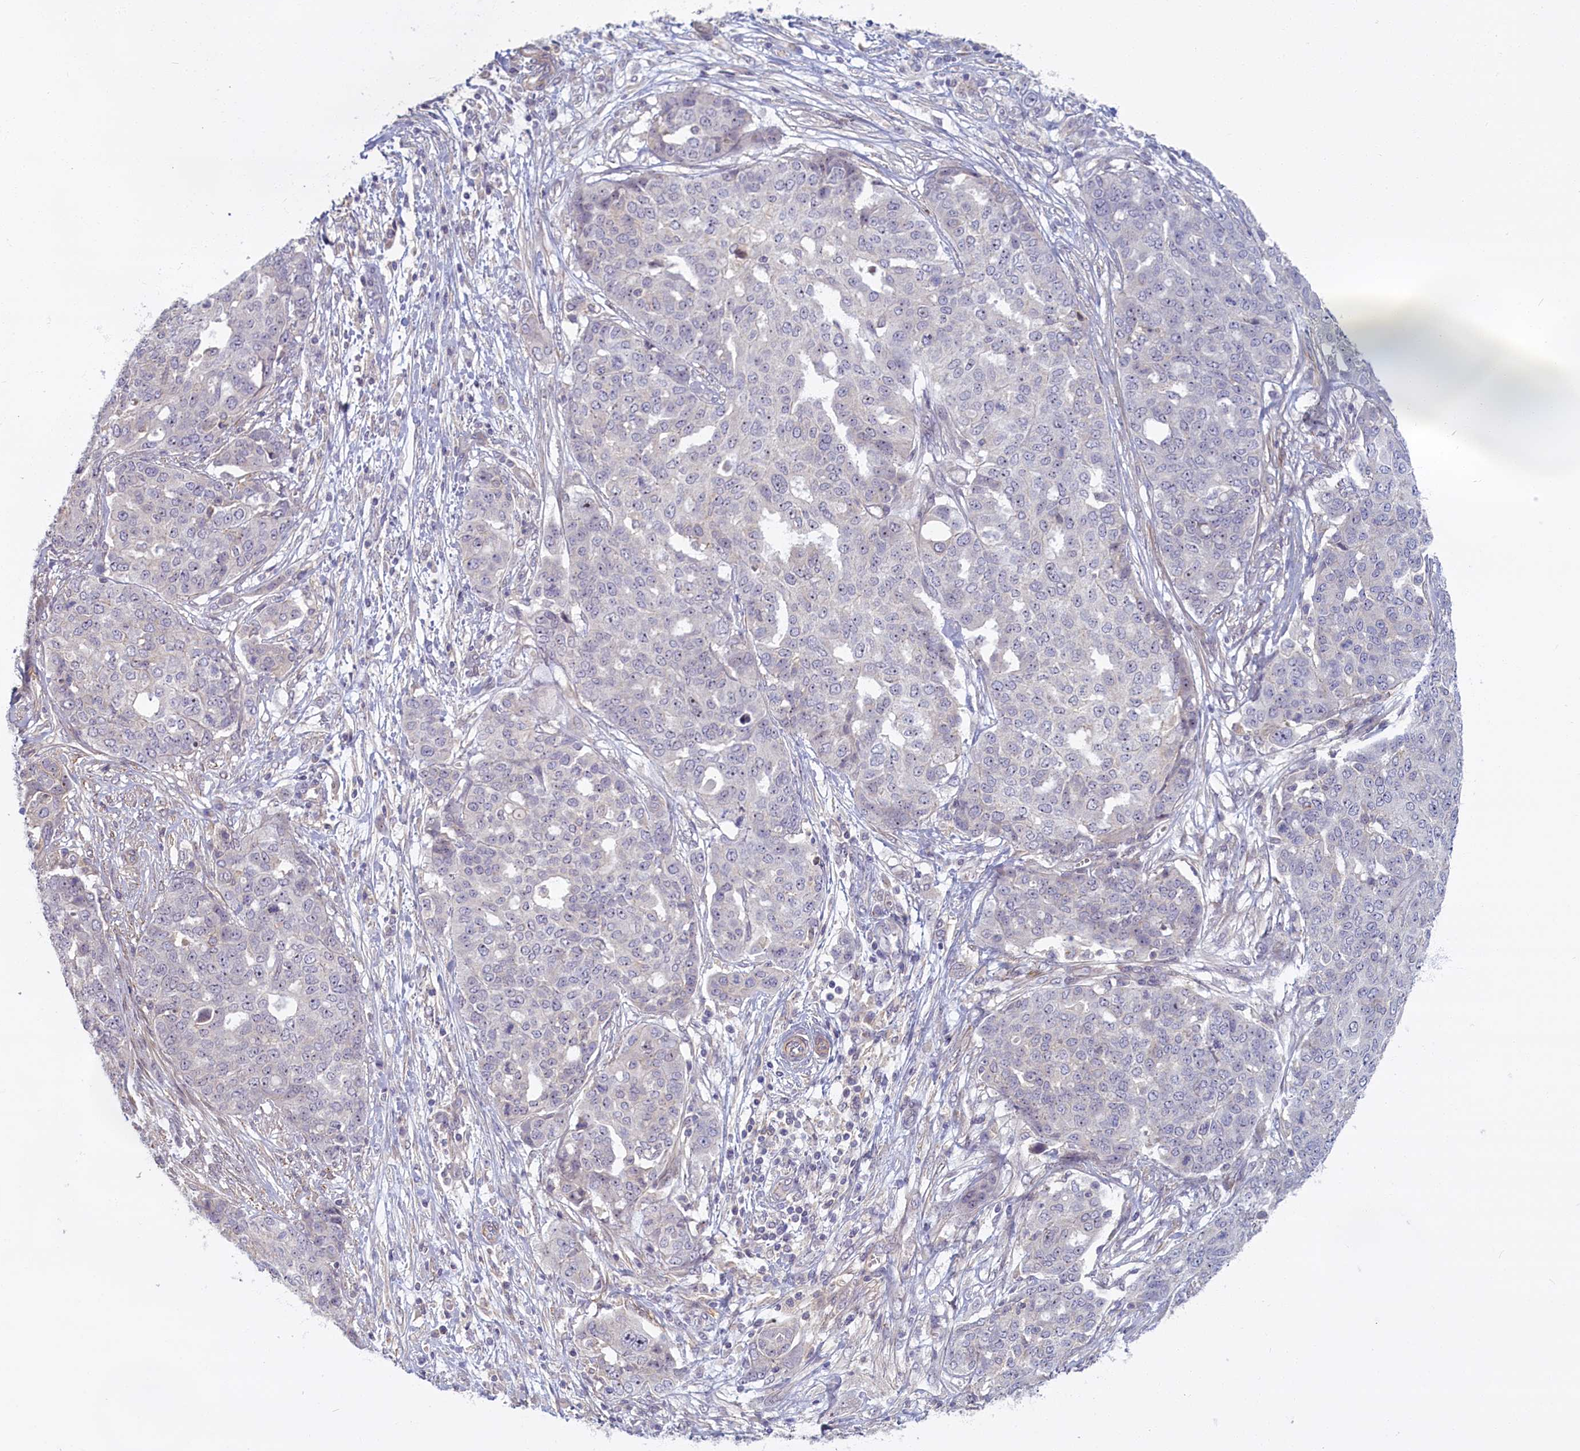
{"staining": {"intensity": "negative", "quantity": "none", "location": "none"}, "tissue": "ovarian cancer", "cell_type": "Tumor cells", "image_type": "cancer", "snomed": [{"axis": "morphology", "description": "Cystadenocarcinoma, serous, NOS"}, {"axis": "topography", "description": "Soft tissue"}, {"axis": "topography", "description": "Ovary"}], "caption": "The immunohistochemistry (IHC) micrograph has no significant expression in tumor cells of ovarian serous cystadenocarcinoma tissue. (Brightfield microscopy of DAB immunohistochemistry at high magnification).", "gene": "TRPM4", "patient": {"sex": "female", "age": 57}}